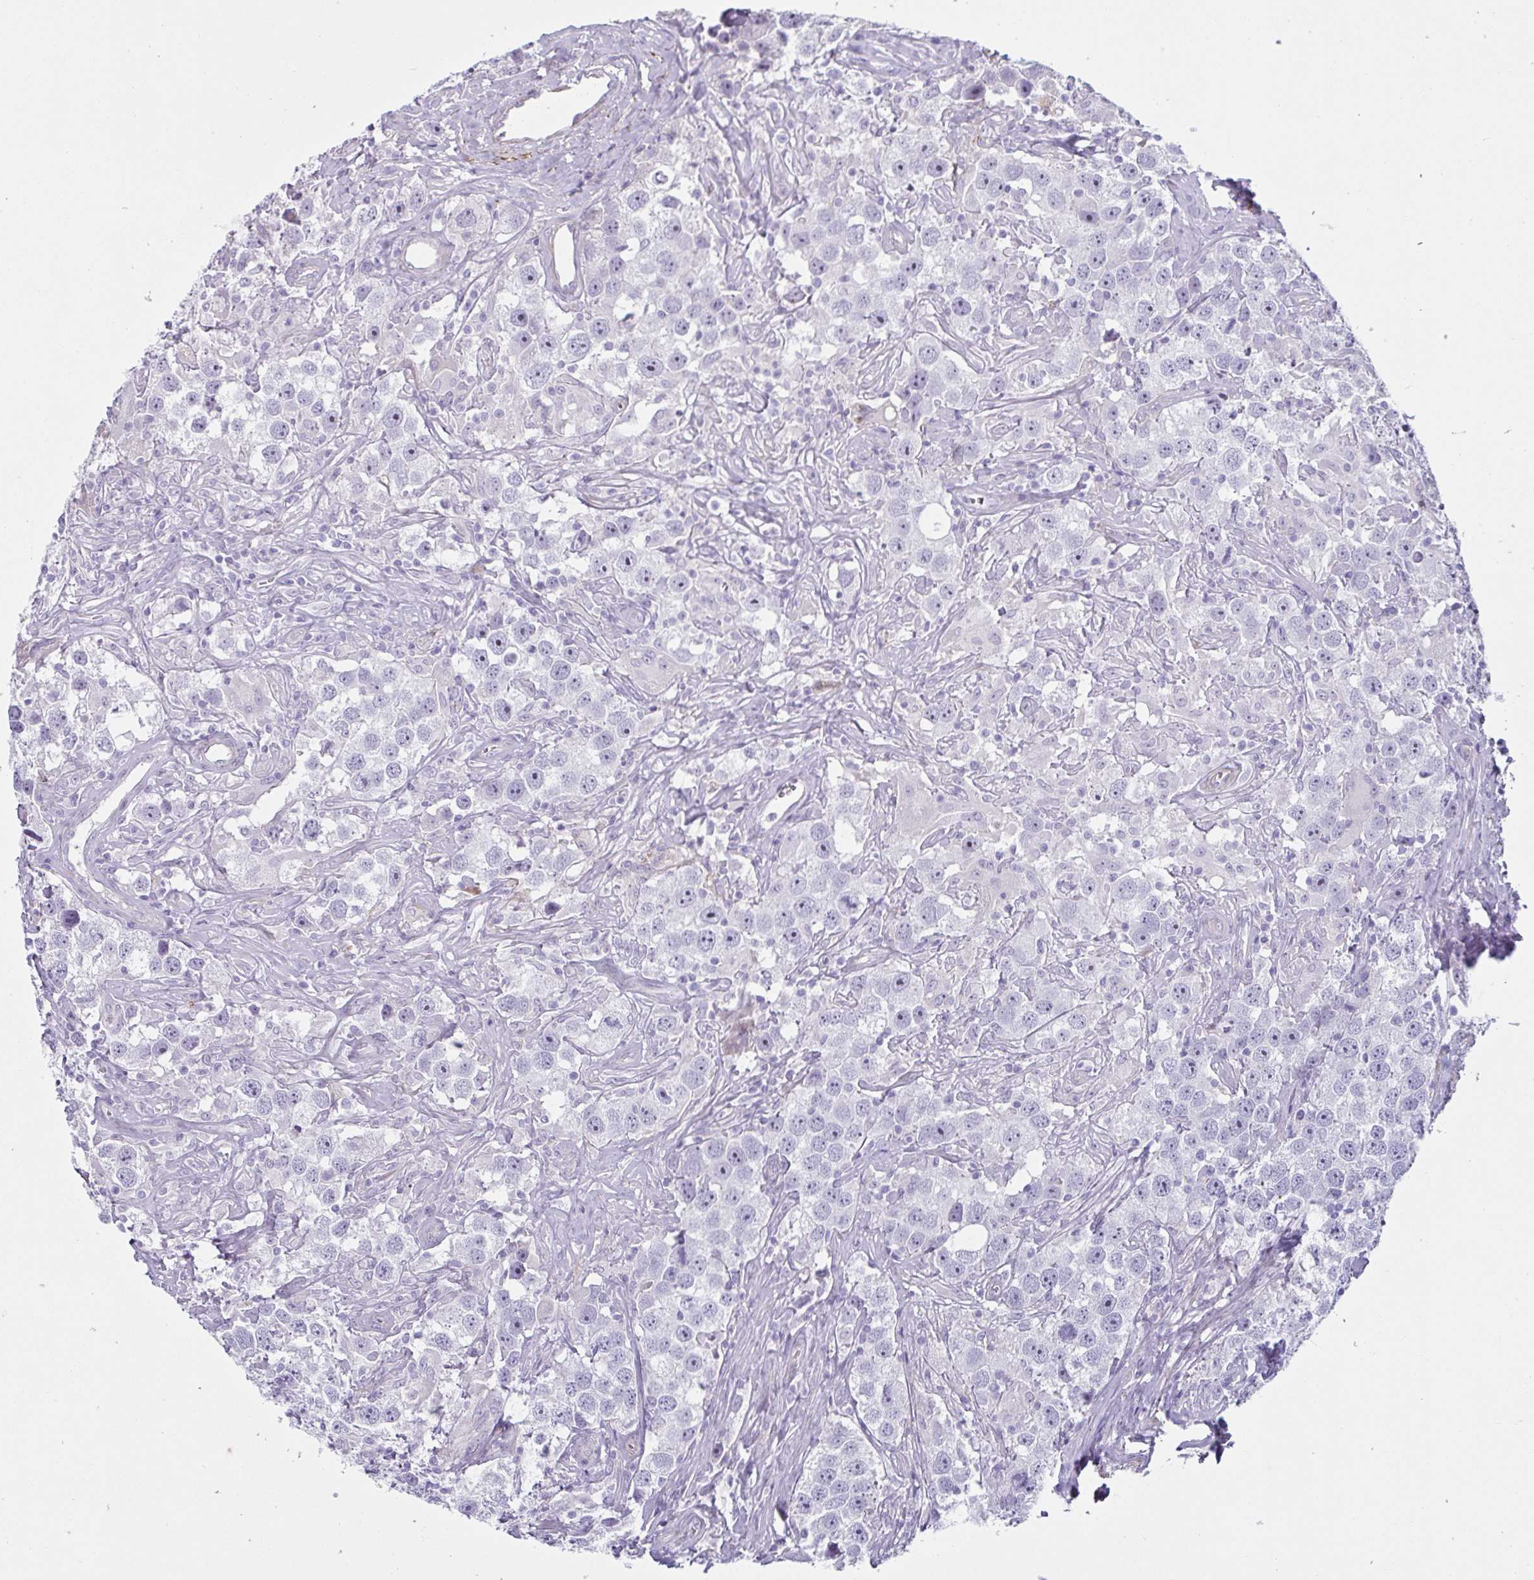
{"staining": {"intensity": "negative", "quantity": "none", "location": "none"}, "tissue": "testis cancer", "cell_type": "Tumor cells", "image_type": "cancer", "snomed": [{"axis": "morphology", "description": "Seminoma, NOS"}, {"axis": "topography", "description": "Testis"}], "caption": "Human testis cancer stained for a protein using immunohistochemistry shows no staining in tumor cells.", "gene": "OR5P3", "patient": {"sex": "male", "age": 49}}